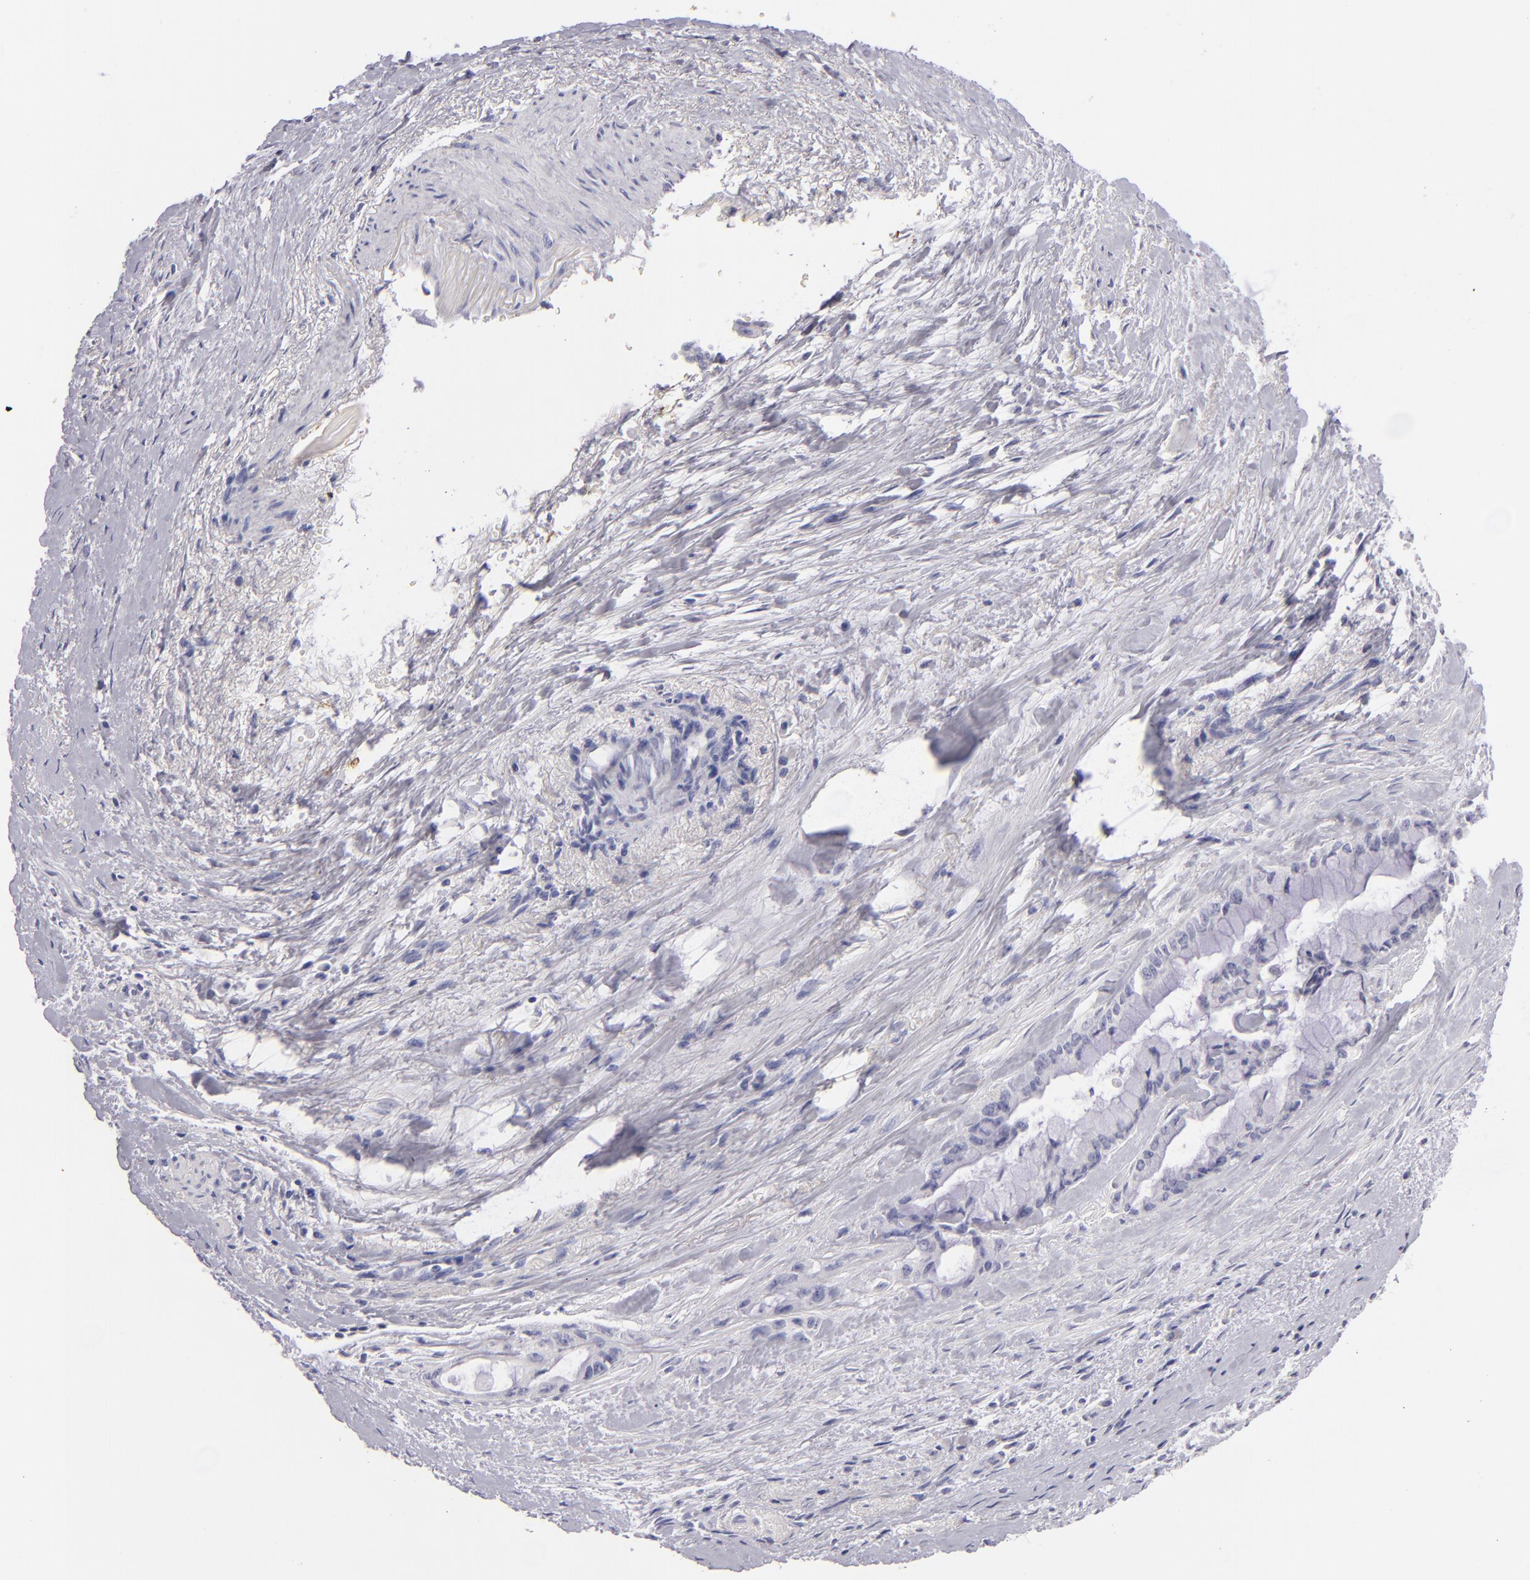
{"staining": {"intensity": "negative", "quantity": "none", "location": "none"}, "tissue": "pancreatic cancer", "cell_type": "Tumor cells", "image_type": "cancer", "snomed": [{"axis": "morphology", "description": "Adenocarcinoma, NOS"}, {"axis": "topography", "description": "Pancreas"}], "caption": "There is no significant staining in tumor cells of pancreatic cancer (adenocarcinoma). (DAB immunohistochemistry (IHC) with hematoxylin counter stain).", "gene": "TNNC1", "patient": {"sex": "male", "age": 59}}